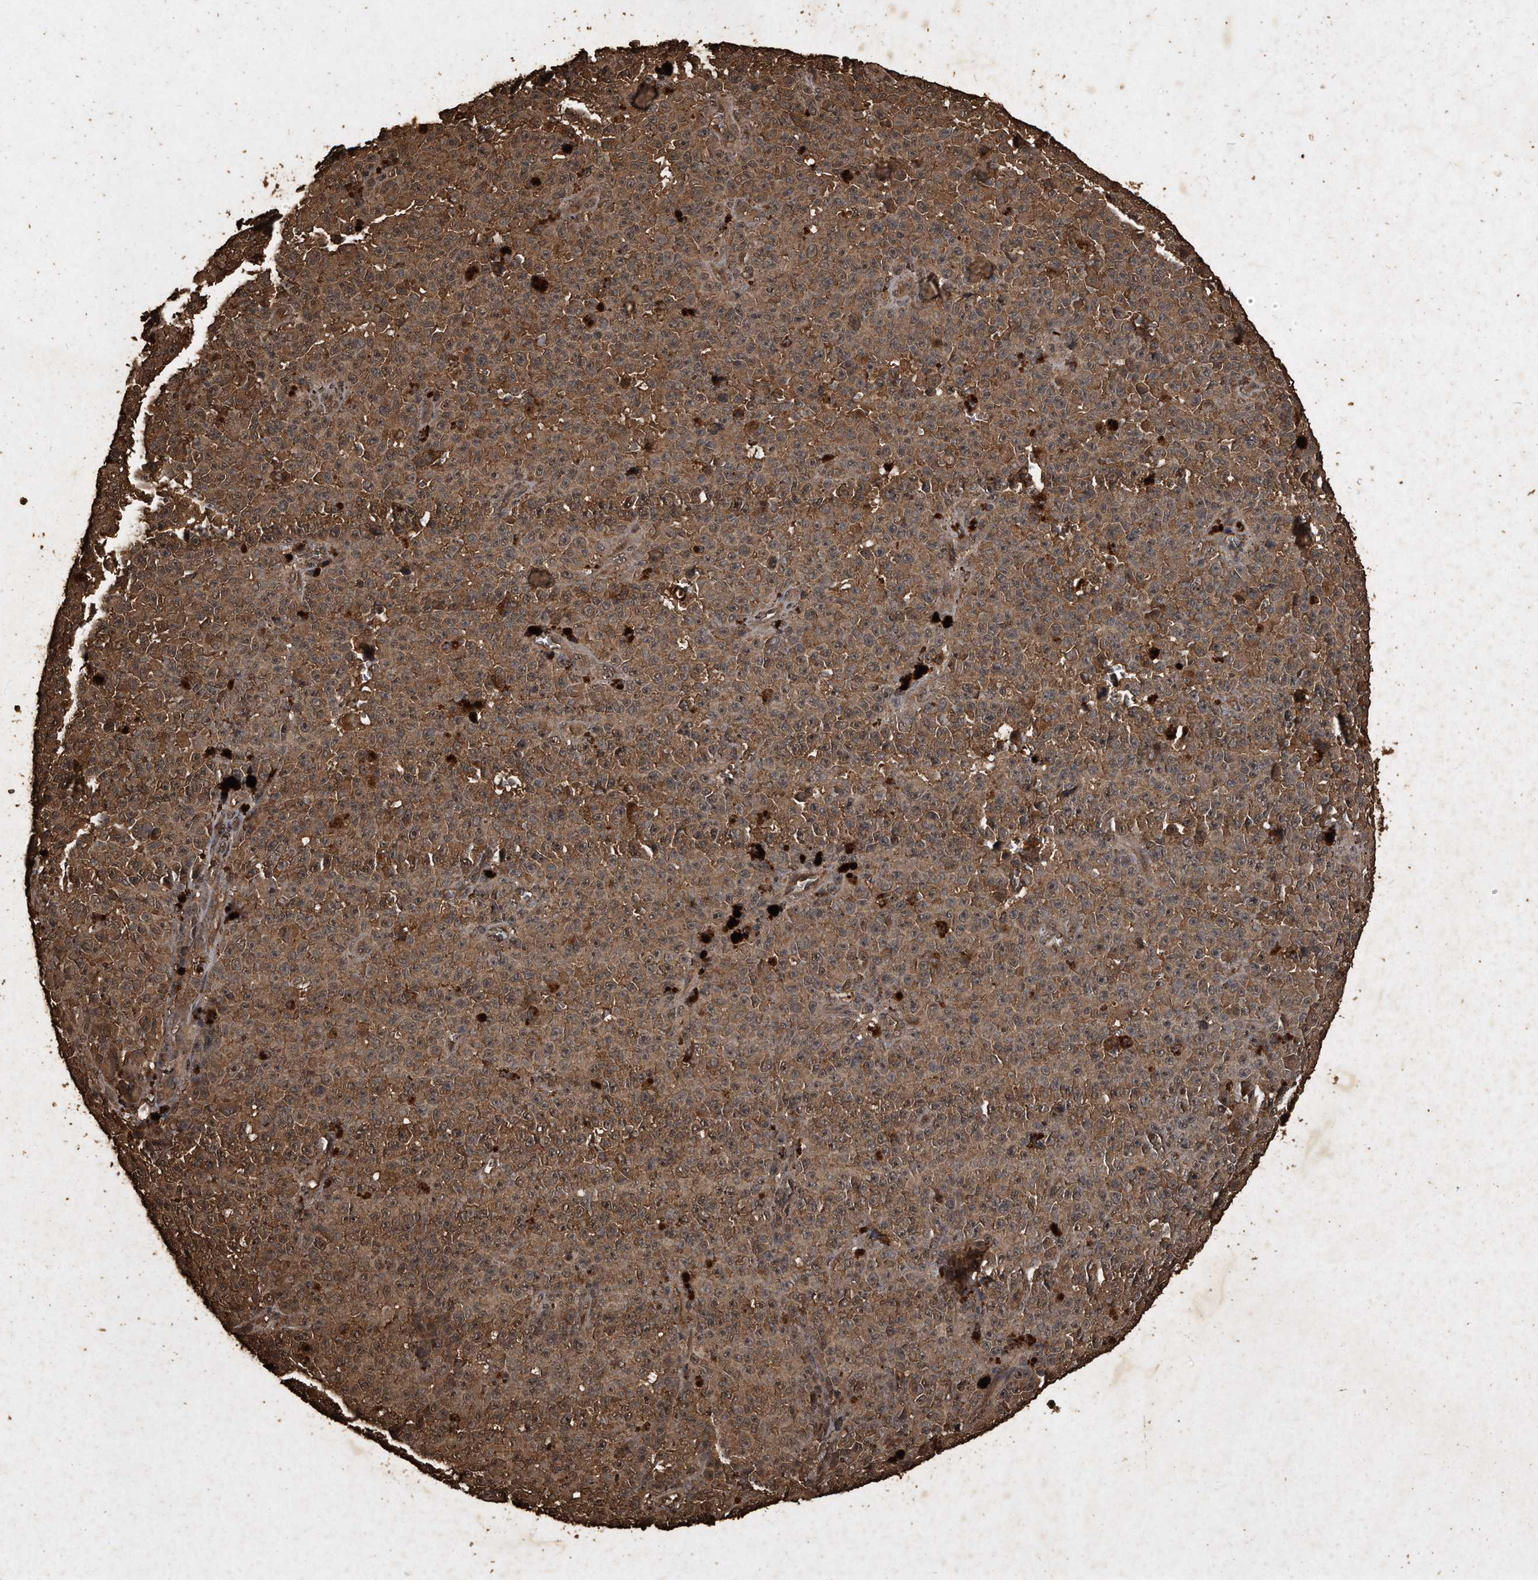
{"staining": {"intensity": "weak", "quantity": ">75%", "location": "cytoplasmic/membranous"}, "tissue": "melanoma", "cell_type": "Tumor cells", "image_type": "cancer", "snomed": [{"axis": "morphology", "description": "Malignant melanoma, NOS"}, {"axis": "topography", "description": "Skin"}], "caption": "Protein expression analysis of human malignant melanoma reveals weak cytoplasmic/membranous expression in about >75% of tumor cells.", "gene": "CFLAR", "patient": {"sex": "female", "age": 82}}